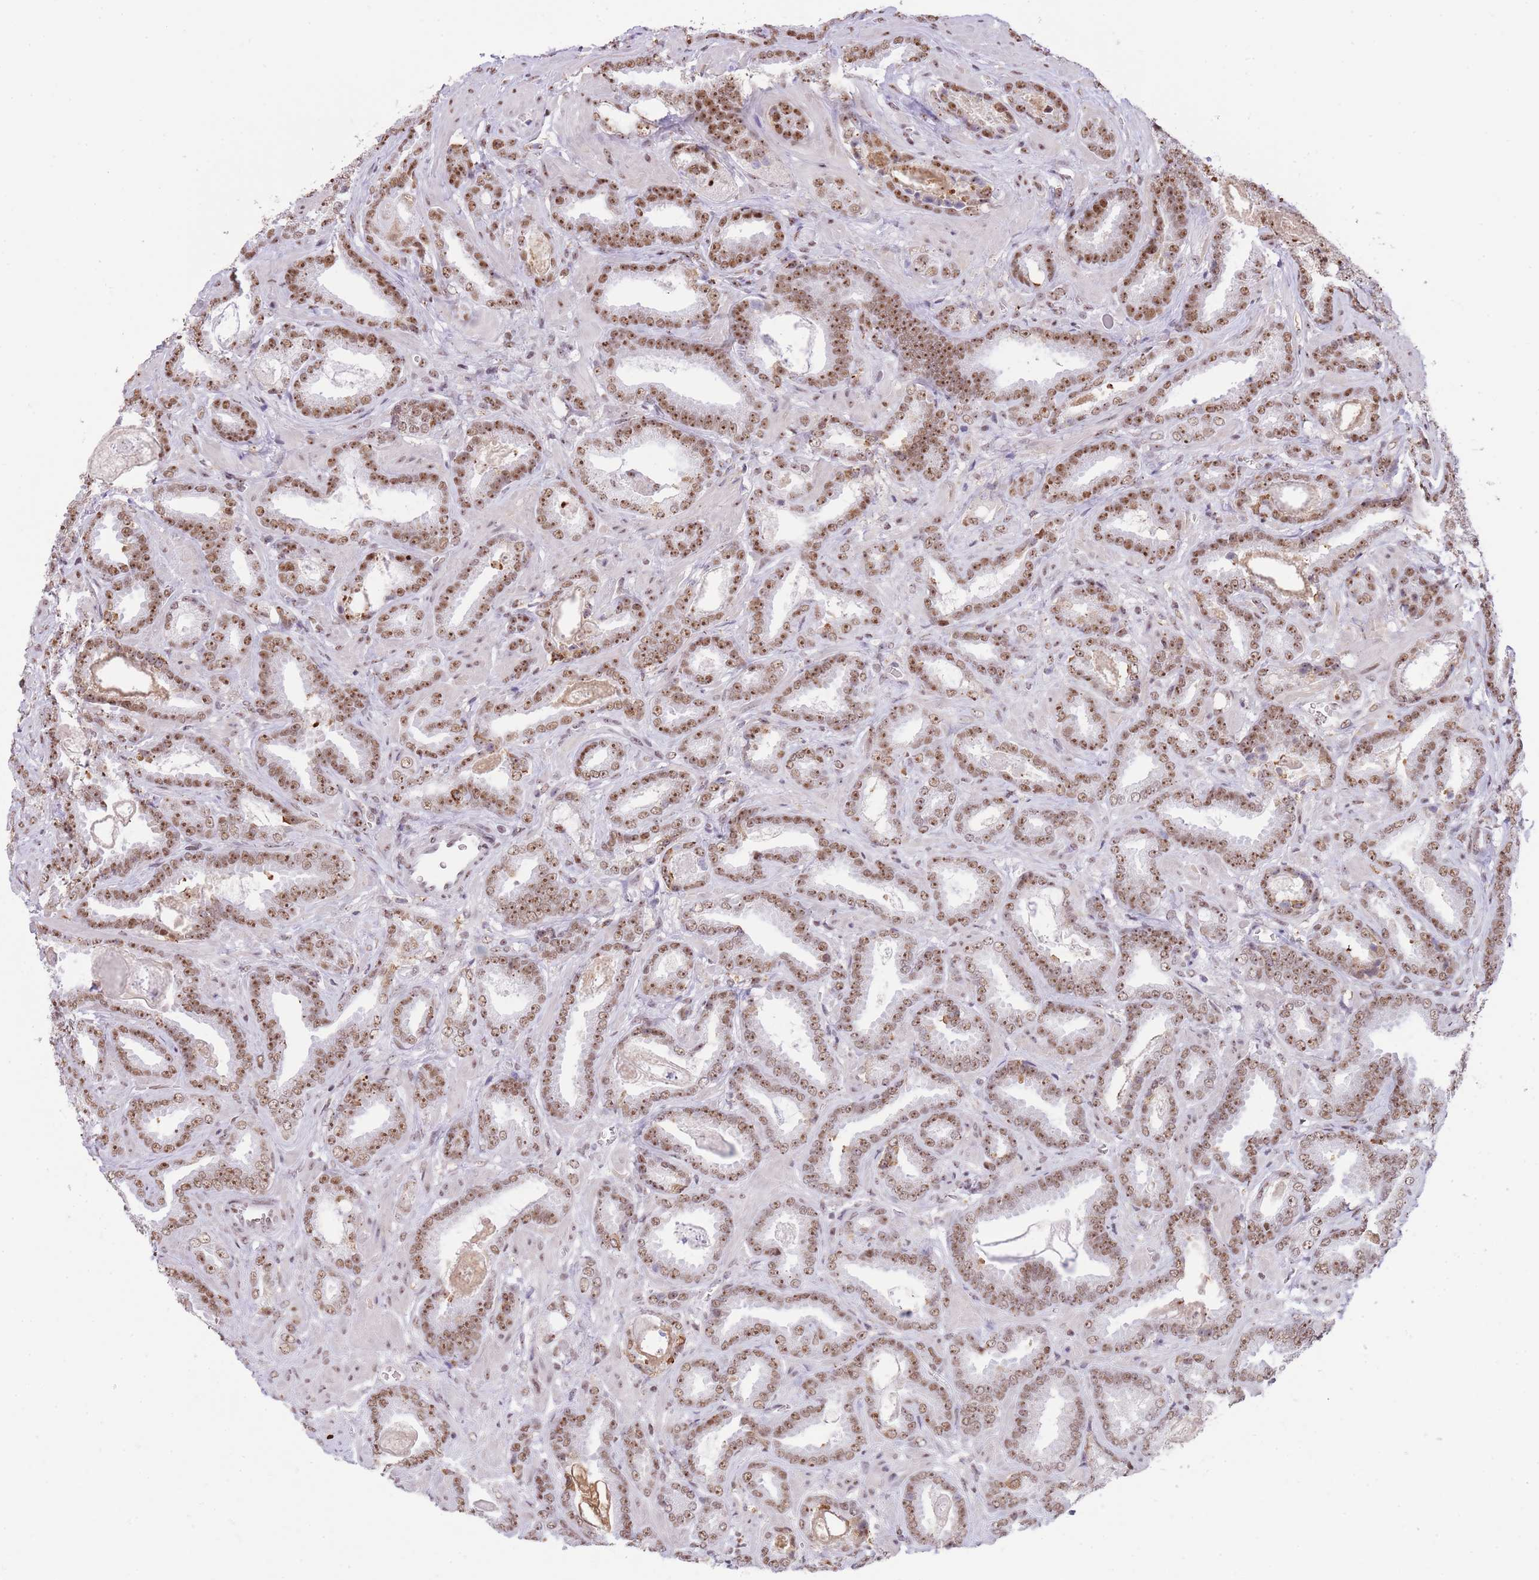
{"staining": {"intensity": "moderate", "quantity": ">75%", "location": "nuclear"}, "tissue": "prostate cancer", "cell_type": "Tumor cells", "image_type": "cancer", "snomed": [{"axis": "morphology", "description": "Adenocarcinoma, Low grade"}, {"axis": "topography", "description": "Prostate"}], "caption": "Immunohistochemical staining of human prostate cancer demonstrates moderate nuclear protein positivity in approximately >75% of tumor cells.", "gene": "EVC2", "patient": {"sex": "male", "age": 62}}